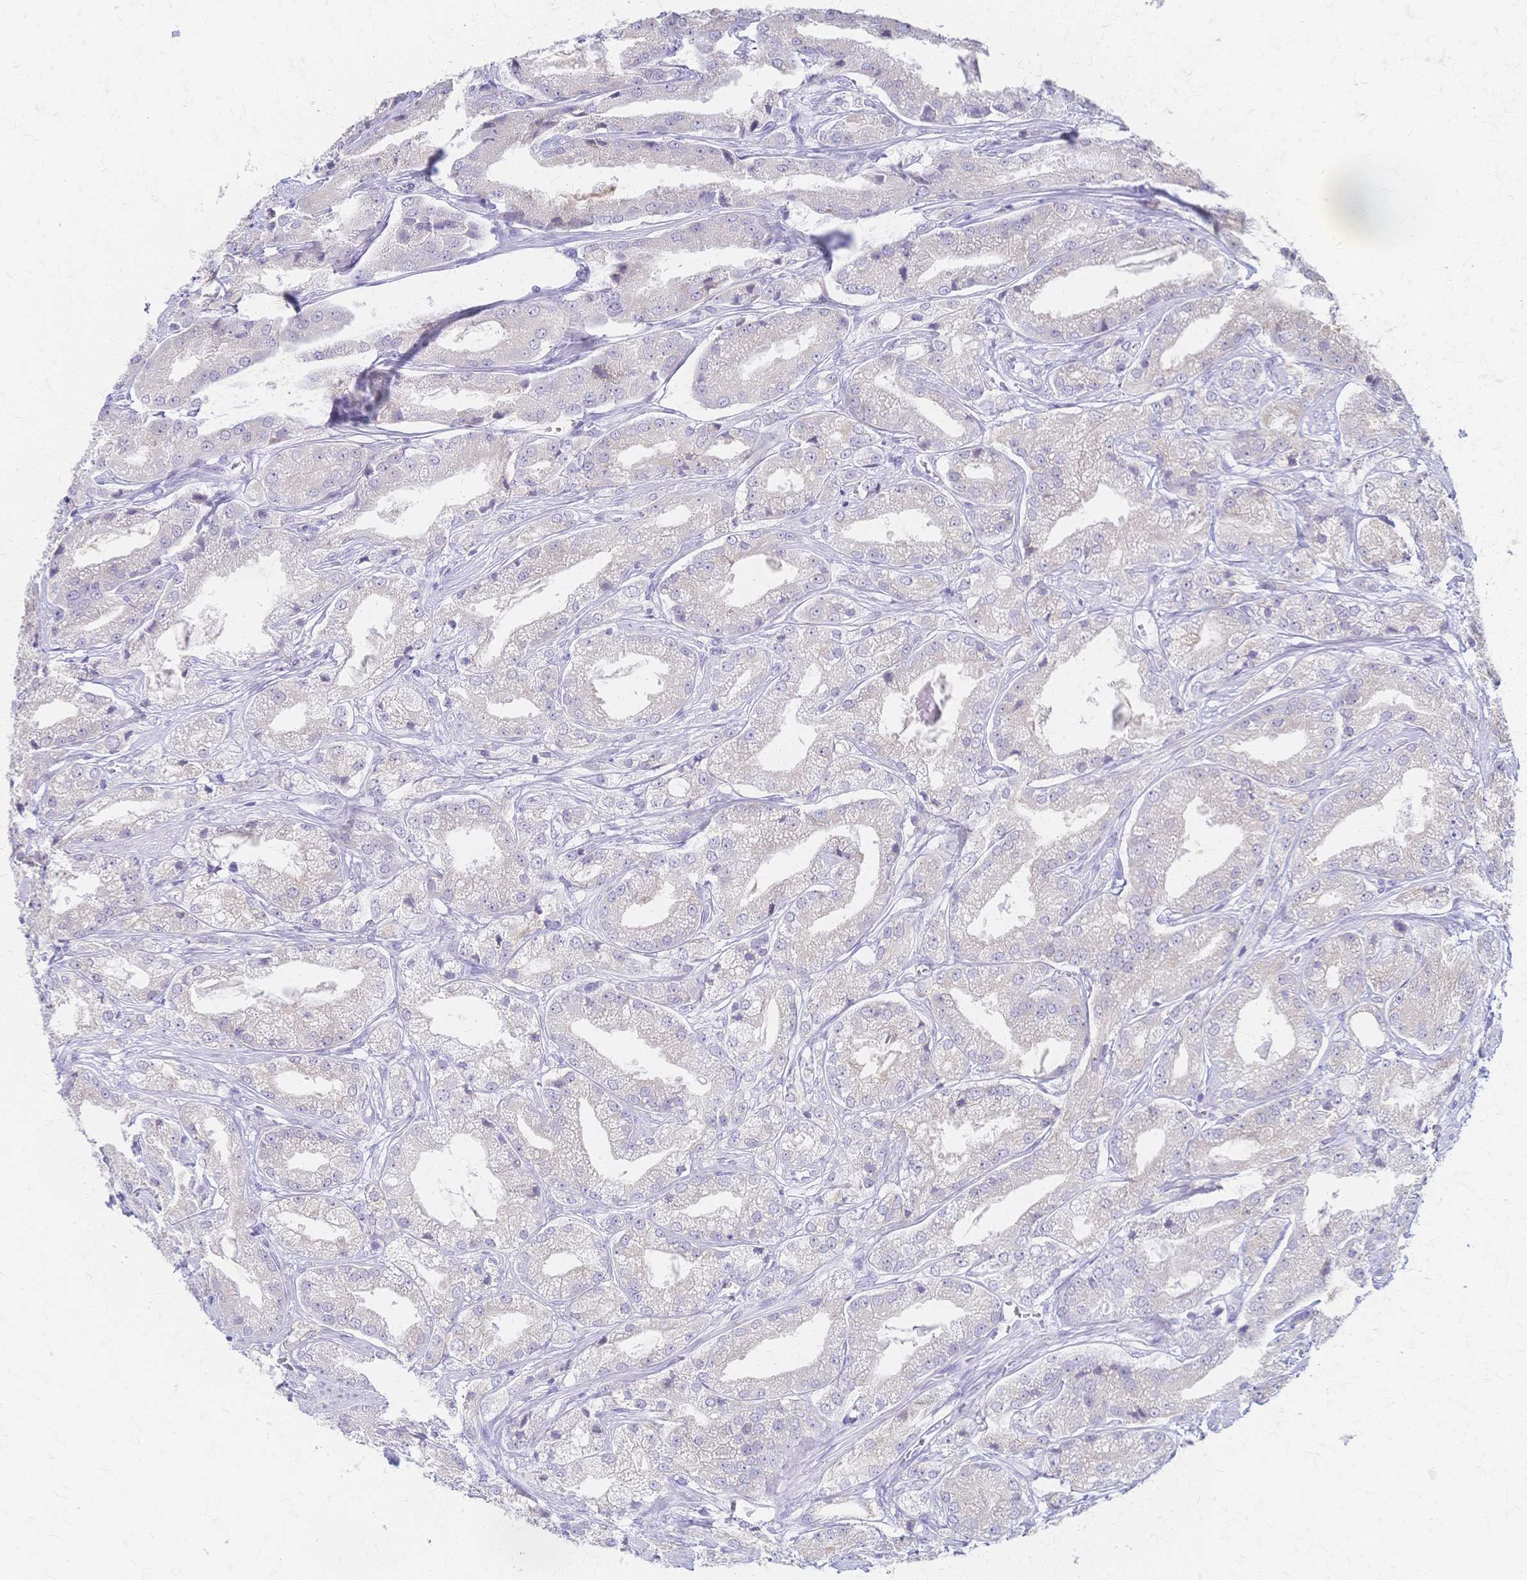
{"staining": {"intensity": "negative", "quantity": "none", "location": "none"}, "tissue": "prostate cancer", "cell_type": "Tumor cells", "image_type": "cancer", "snomed": [{"axis": "morphology", "description": "Adenocarcinoma, High grade"}, {"axis": "topography", "description": "Prostate"}], "caption": "Prostate high-grade adenocarcinoma was stained to show a protein in brown. There is no significant positivity in tumor cells.", "gene": "CYB5A", "patient": {"sex": "male", "age": 61}}